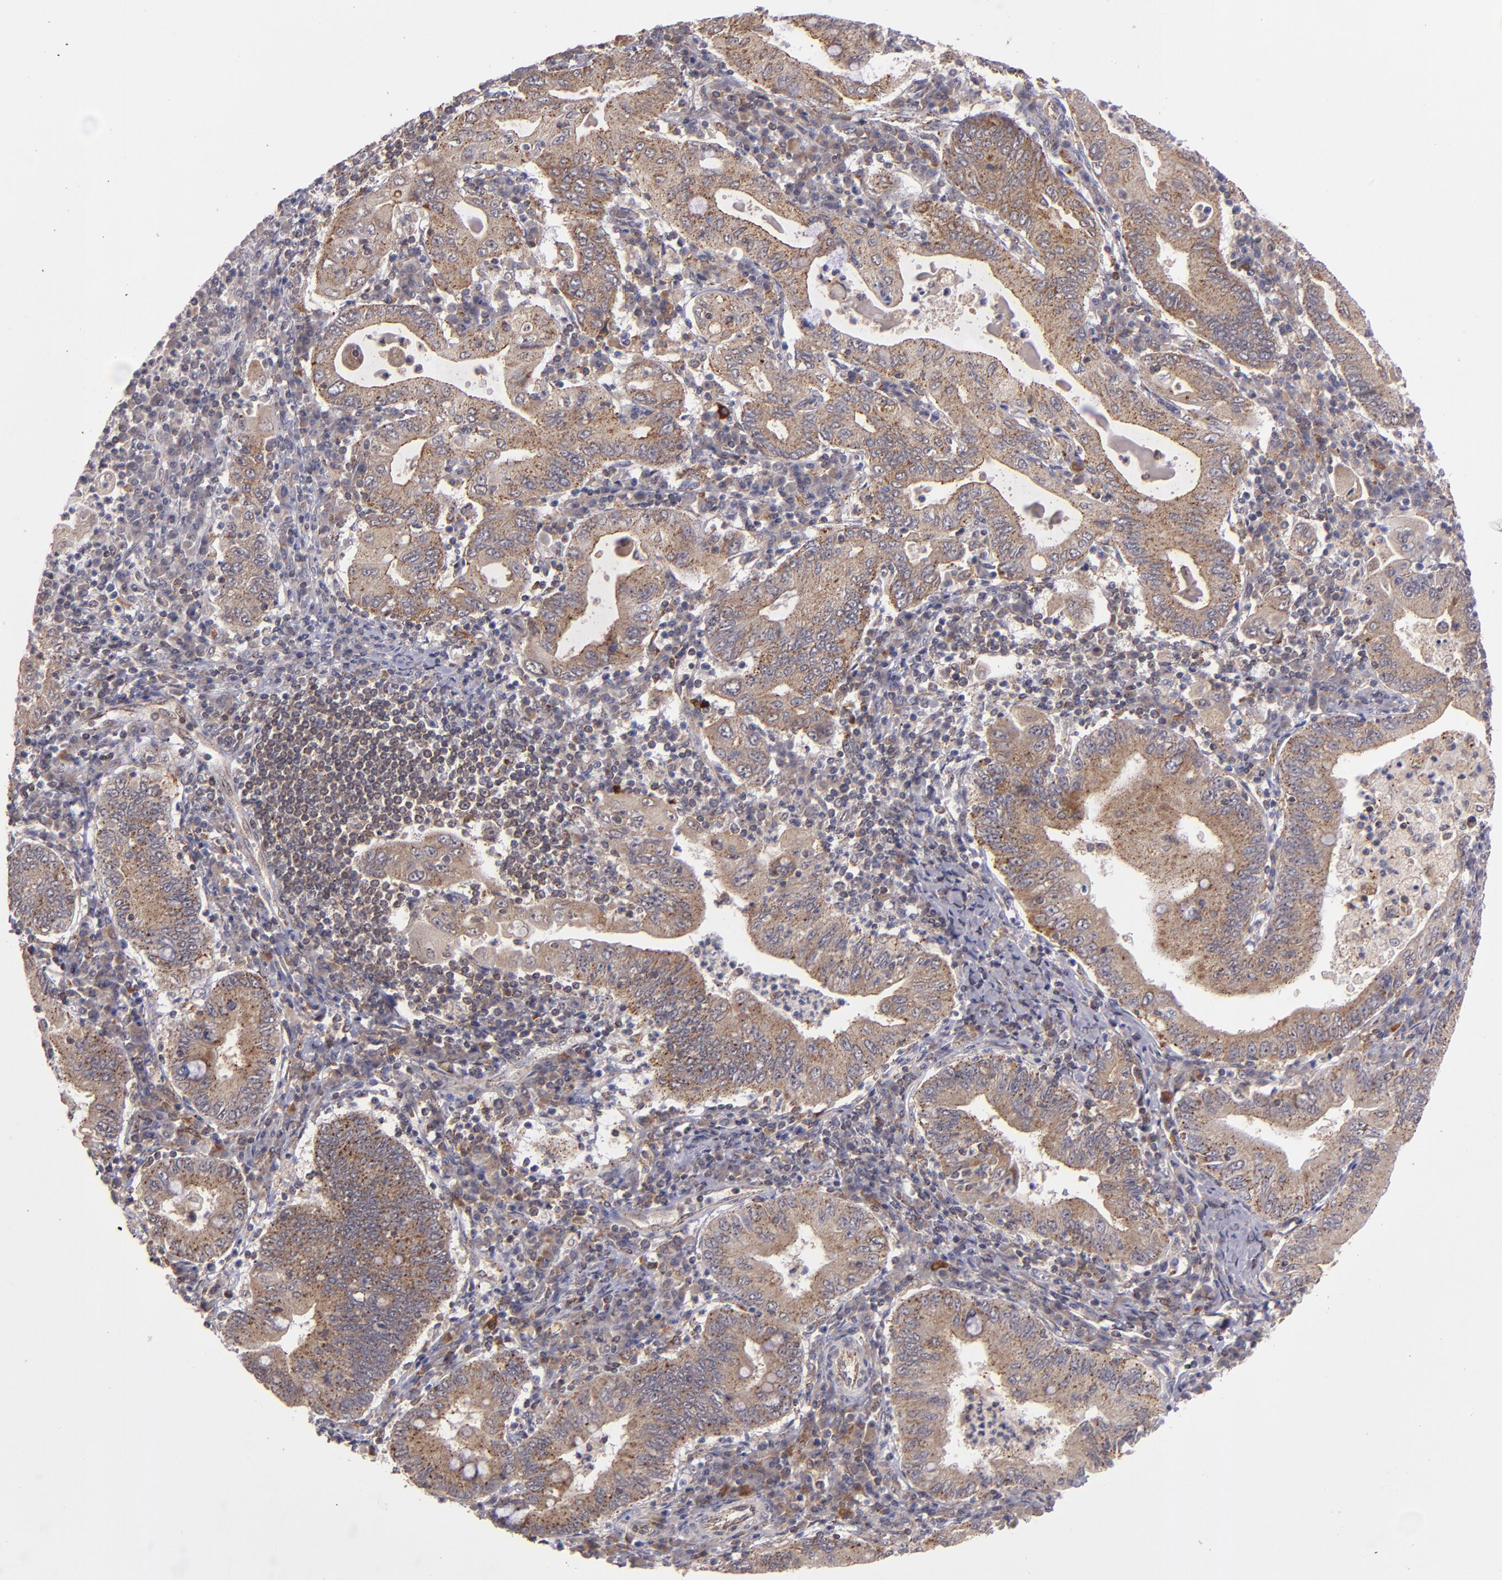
{"staining": {"intensity": "moderate", "quantity": ">75%", "location": "cytoplasmic/membranous"}, "tissue": "stomach cancer", "cell_type": "Tumor cells", "image_type": "cancer", "snomed": [{"axis": "morphology", "description": "Normal tissue, NOS"}, {"axis": "morphology", "description": "Adenocarcinoma, NOS"}, {"axis": "topography", "description": "Esophagus"}, {"axis": "topography", "description": "Stomach, upper"}, {"axis": "topography", "description": "Peripheral nerve tissue"}], "caption": "Immunohistochemical staining of stomach cancer shows moderate cytoplasmic/membranous protein positivity in approximately >75% of tumor cells. The staining is performed using DAB brown chromogen to label protein expression. The nuclei are counter-stained blue using hematoxylin.", "gene": "ZFYVE1", "patient": {"sex": "male", "age": 62}}